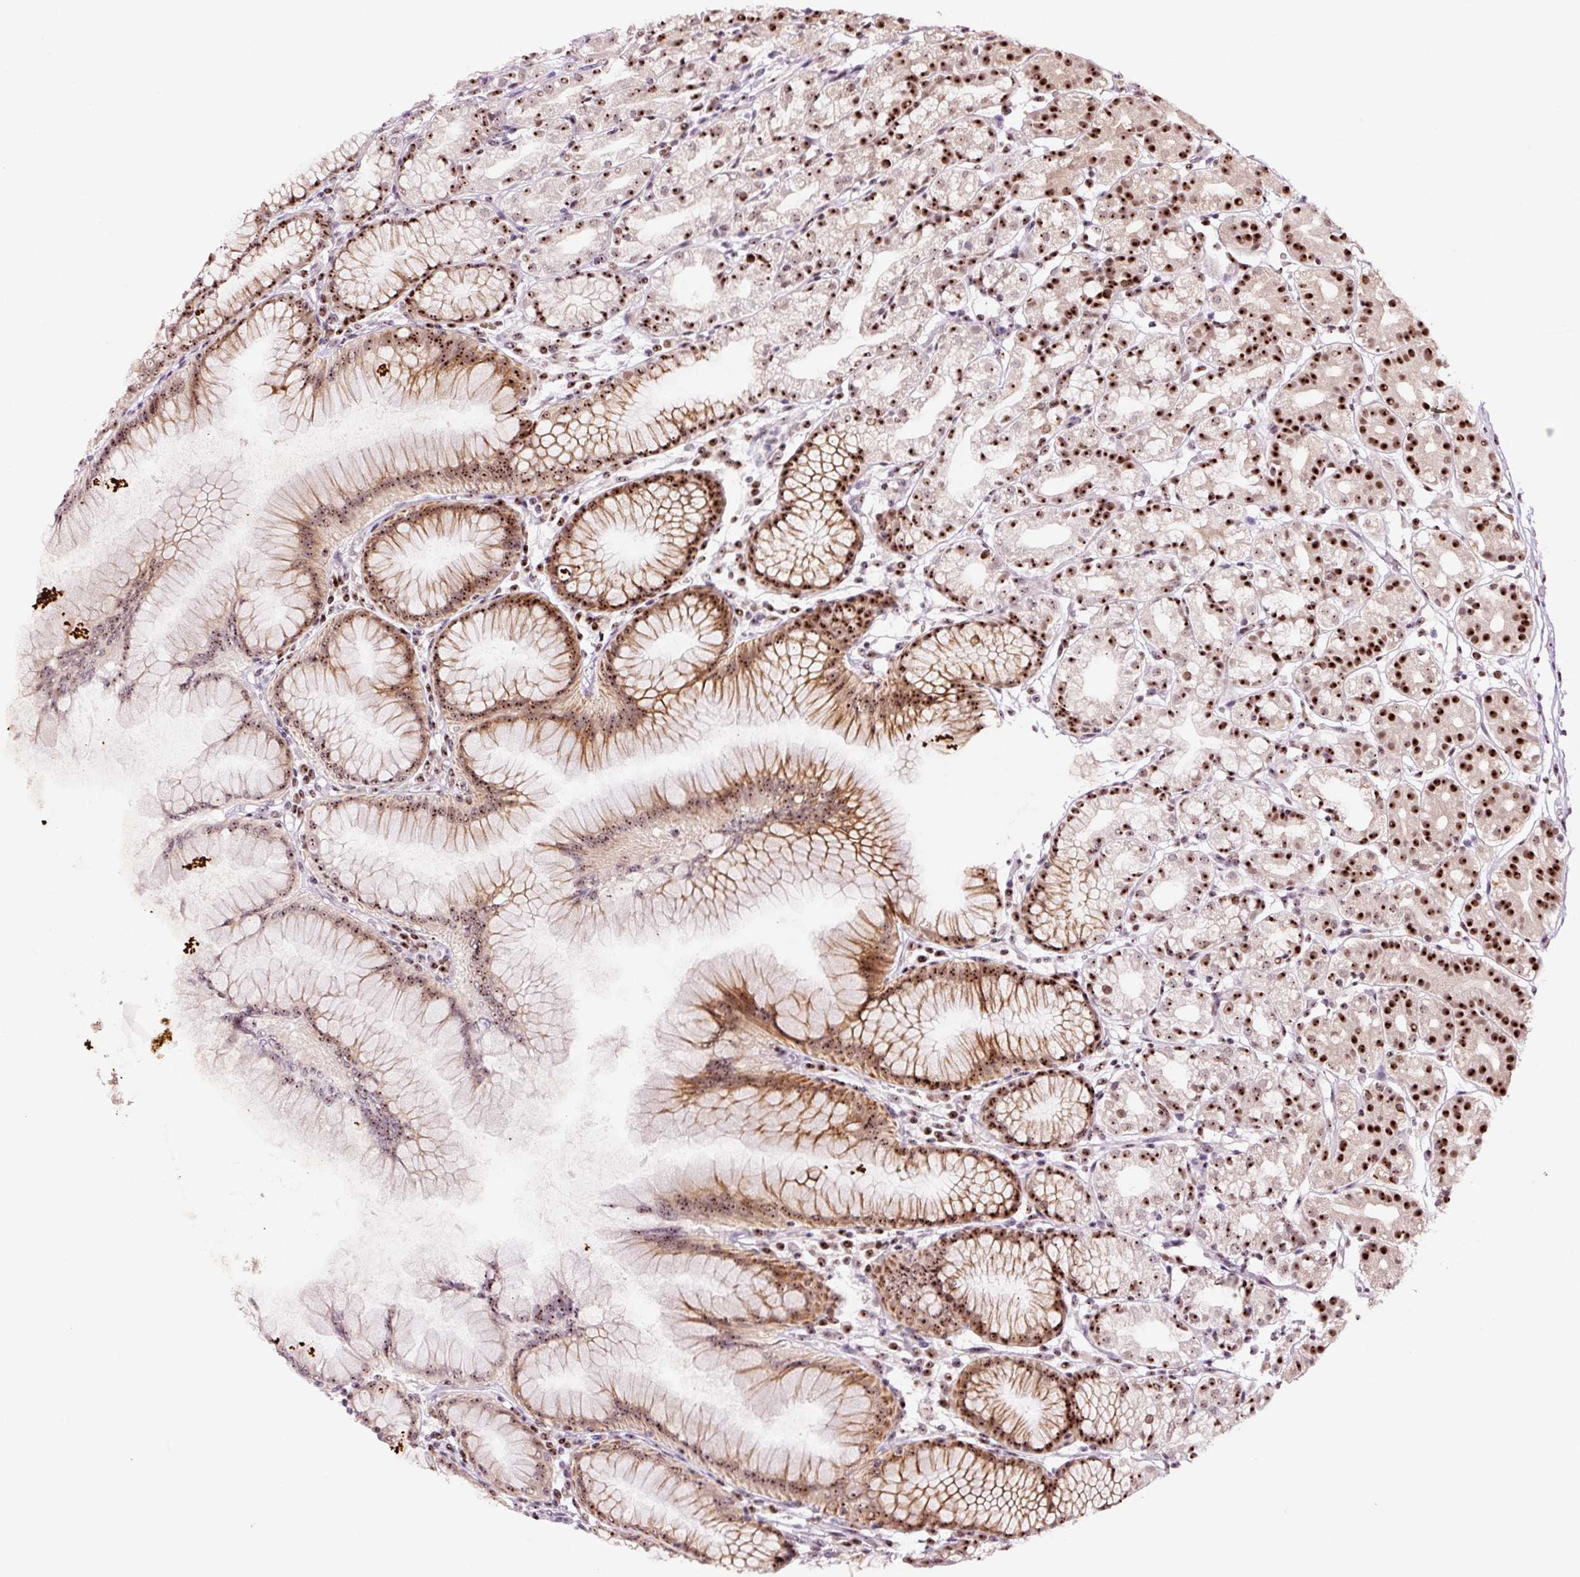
{"staining": {"intensity": "strong", "quantity": ">75%", "location": "cytoplasmic/membranous,nuclear"}, "tissue": "stomach", "cell_type": "Glandular cells", "image_type": "normal", "snomed": [{"axis": "morphology", "description": "Normal tissue, NOS"}, {"axis": "topography", "description": "Stomach"}], "caption": "A high-resolution micrograph shows IHC staining of unremarkable stomach, which displays strong cytoplasmic/membranous,nuclear expression in about >75% of glandular cells.", "gene": "GNL3", "patient": {"sex": "female", "age": 57}}